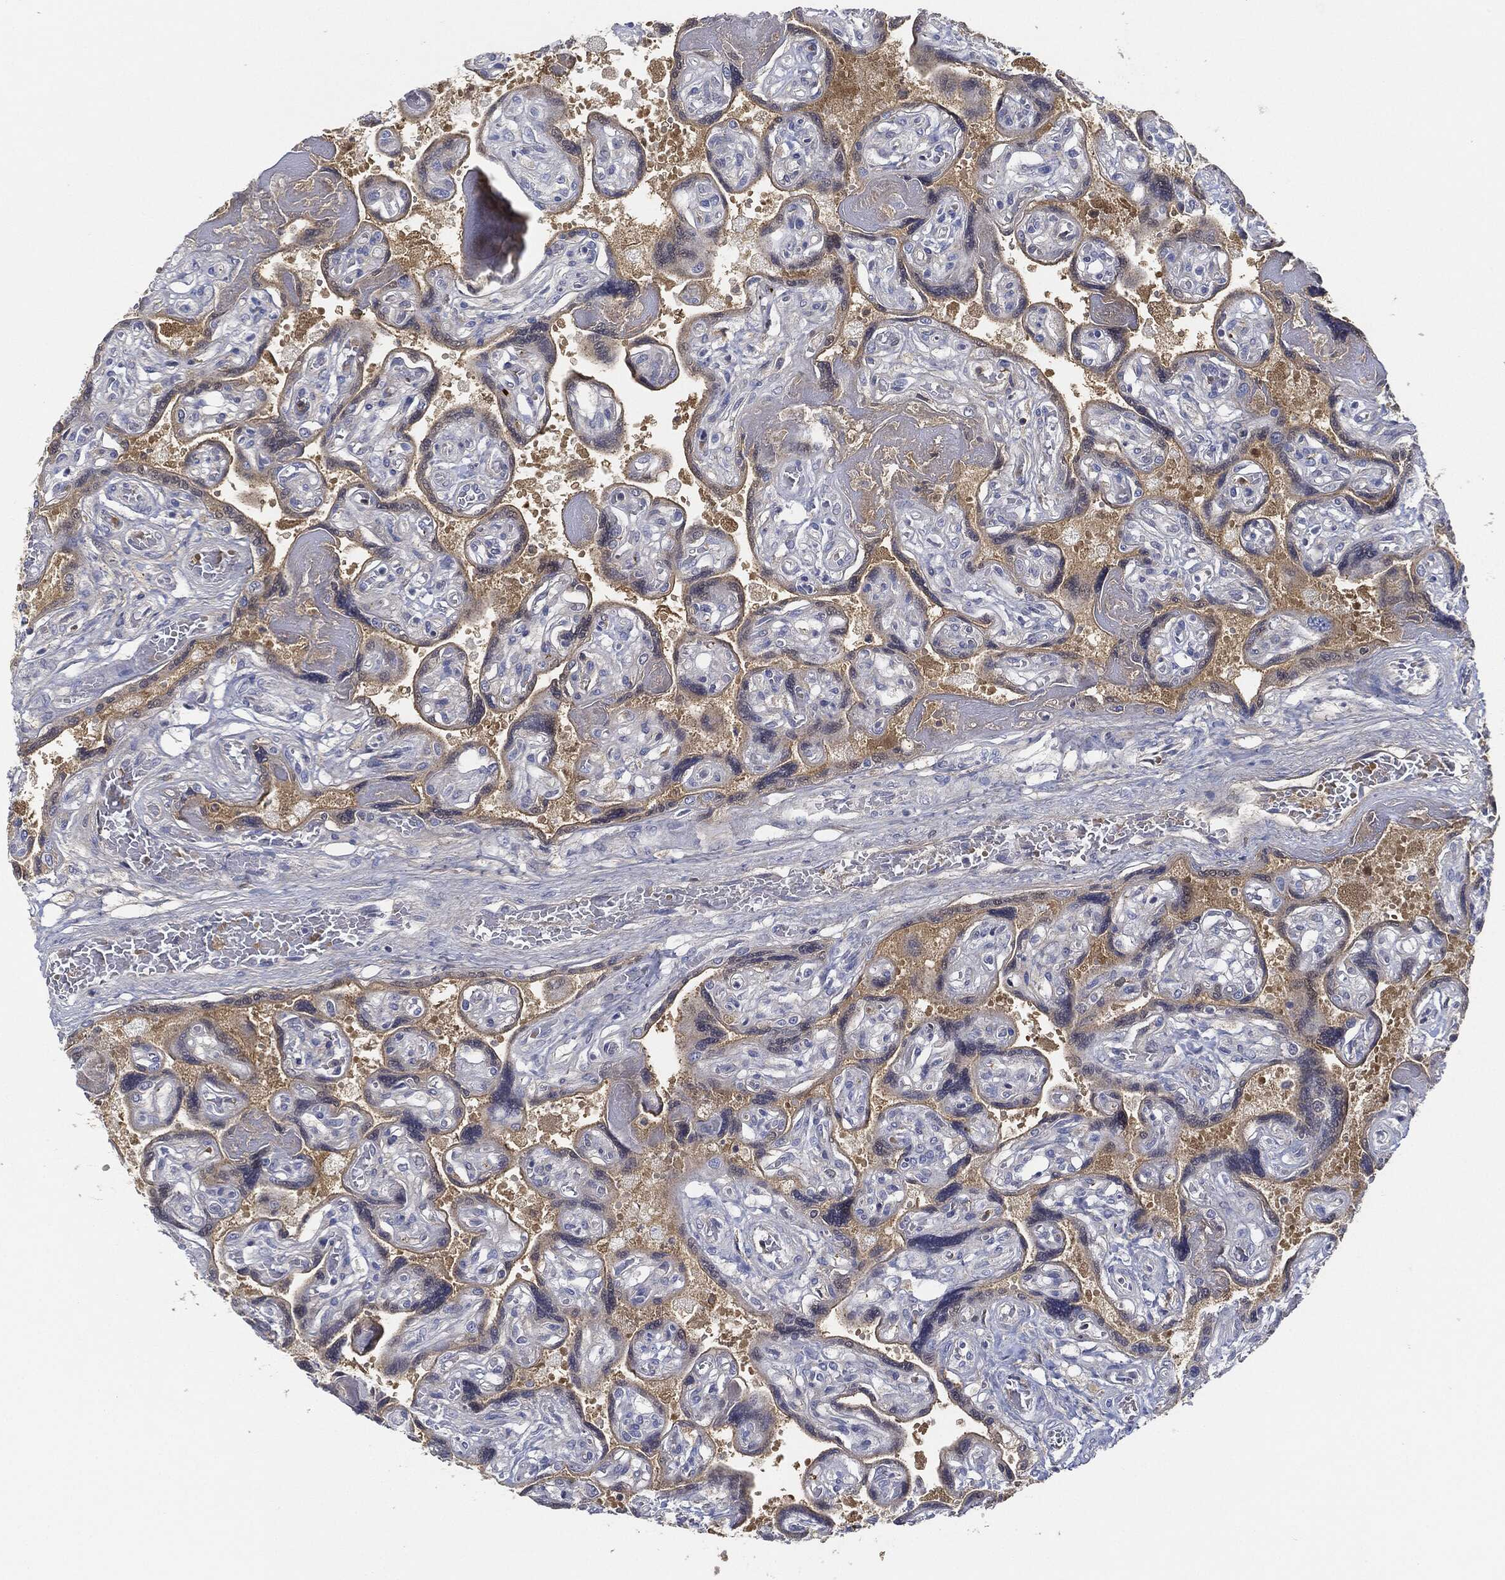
{"staining": {"intensity": "negative", "quantity": "none", "location": "none"}, "tissue": "placenta", "cell_type": "Decidual cells", "image_type": "normal", "snomed": [{"axis": "morphology", "description": "Normal tissue, NOS"}, {"axis": "topography", "description": "Placenta"}], "caption": "Micrograph shows no protein positivity in decidual cells of normal placenta.", "gene": "AFP", "patient": {"sex": "female", "age": 32}}